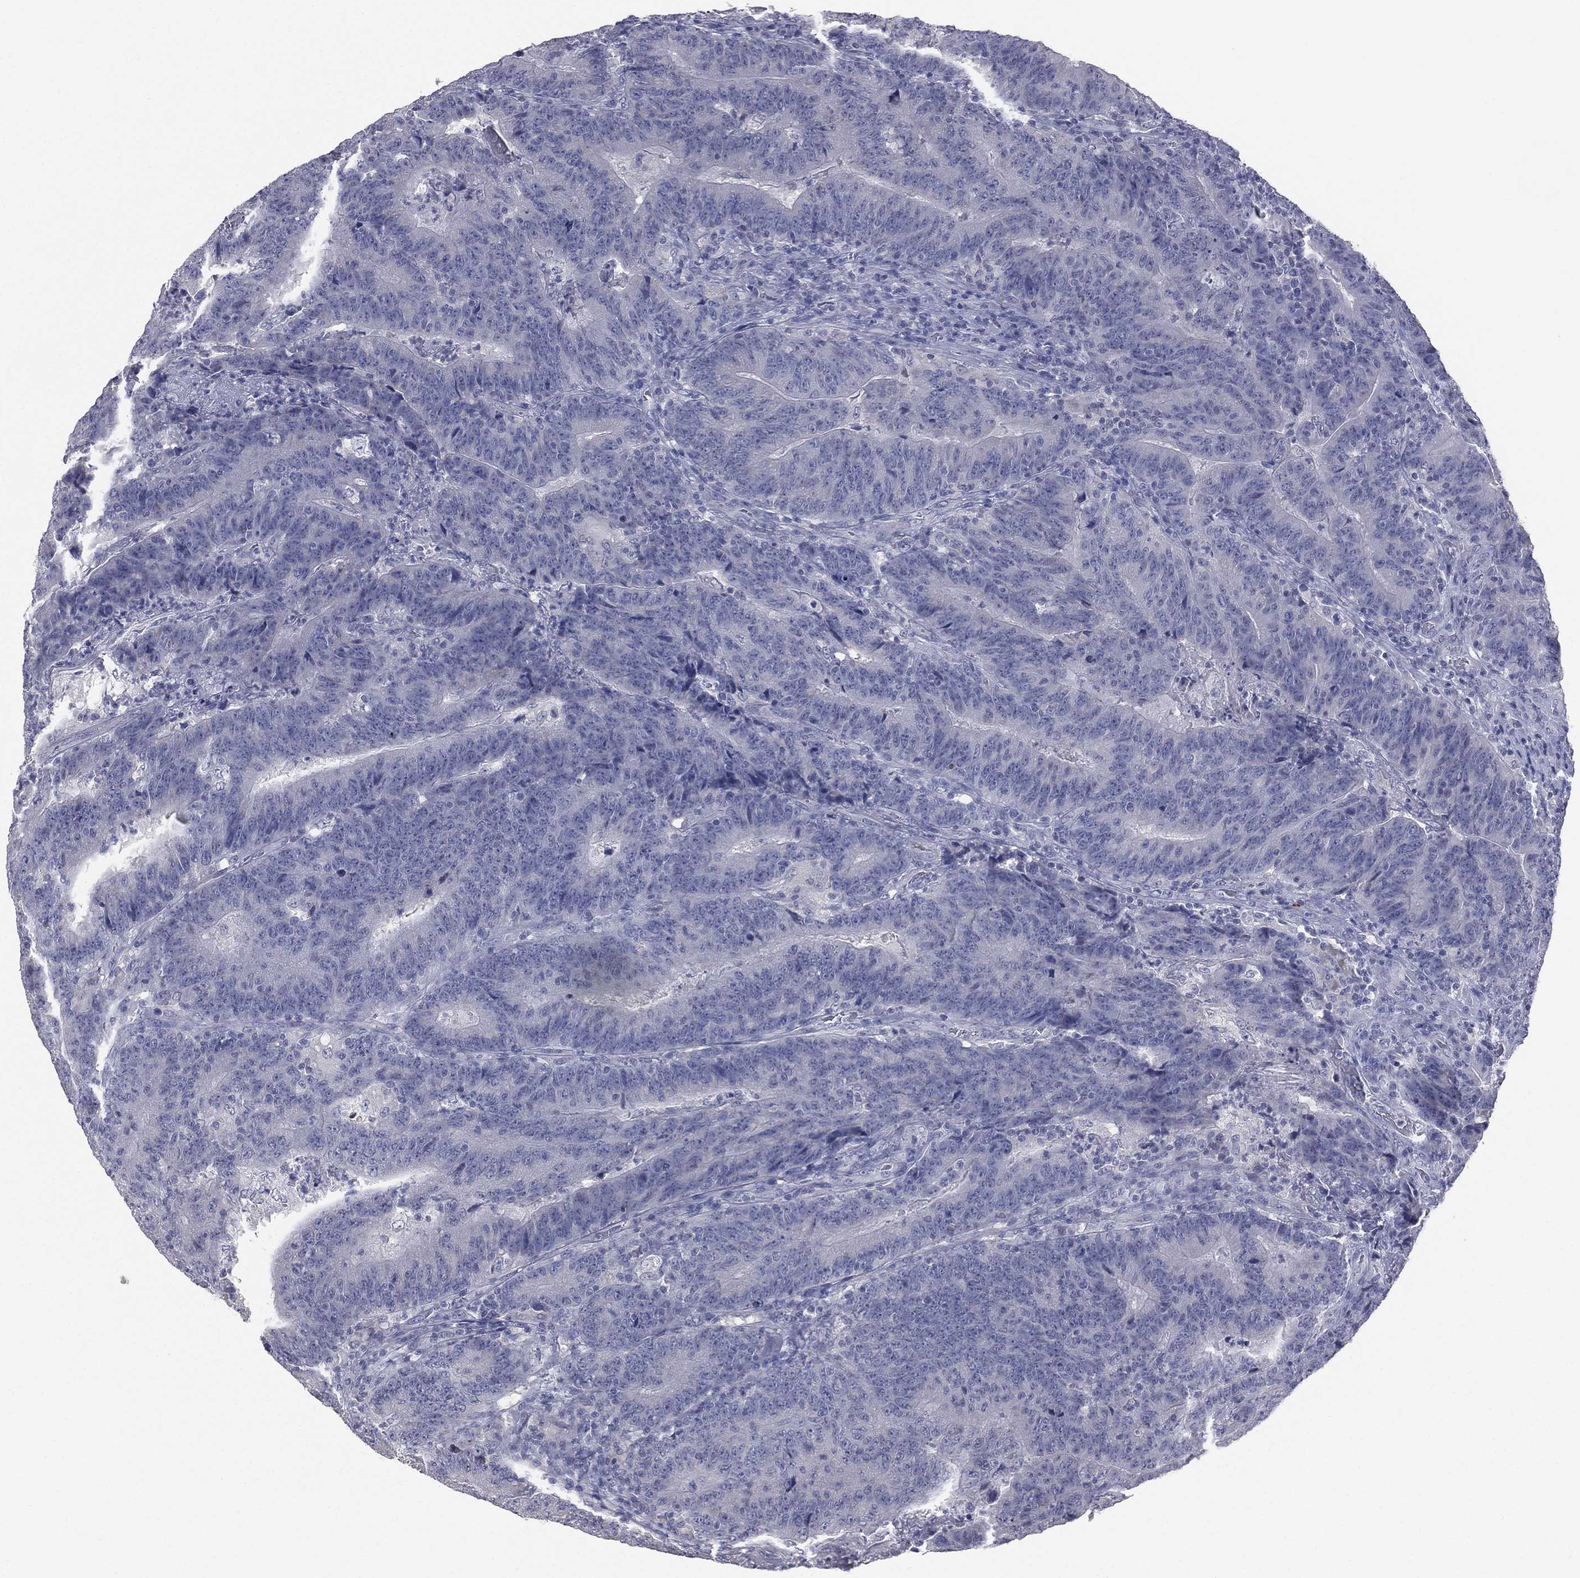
{"staining": {"intensity": "negative", "quantity": "none", "location": "none"}, "tissue": "colorectal cancer", "cell_type": "Tumor cells", "image_type": "cancer", "snomed": [{"axis": "morphology", "description": "Adenocarcinoma, NOS"}, {"axis": "topography", "description": "Colon"}], "caption": "DAB (3,3'-diaminobenzidine) immunohistochemical staining of human adenocarcinoma (colorectal) demonstrates no significant positivity in tumor cells.", "gene": "DMKN", "patient": {"sex": "female", "age": 75}}